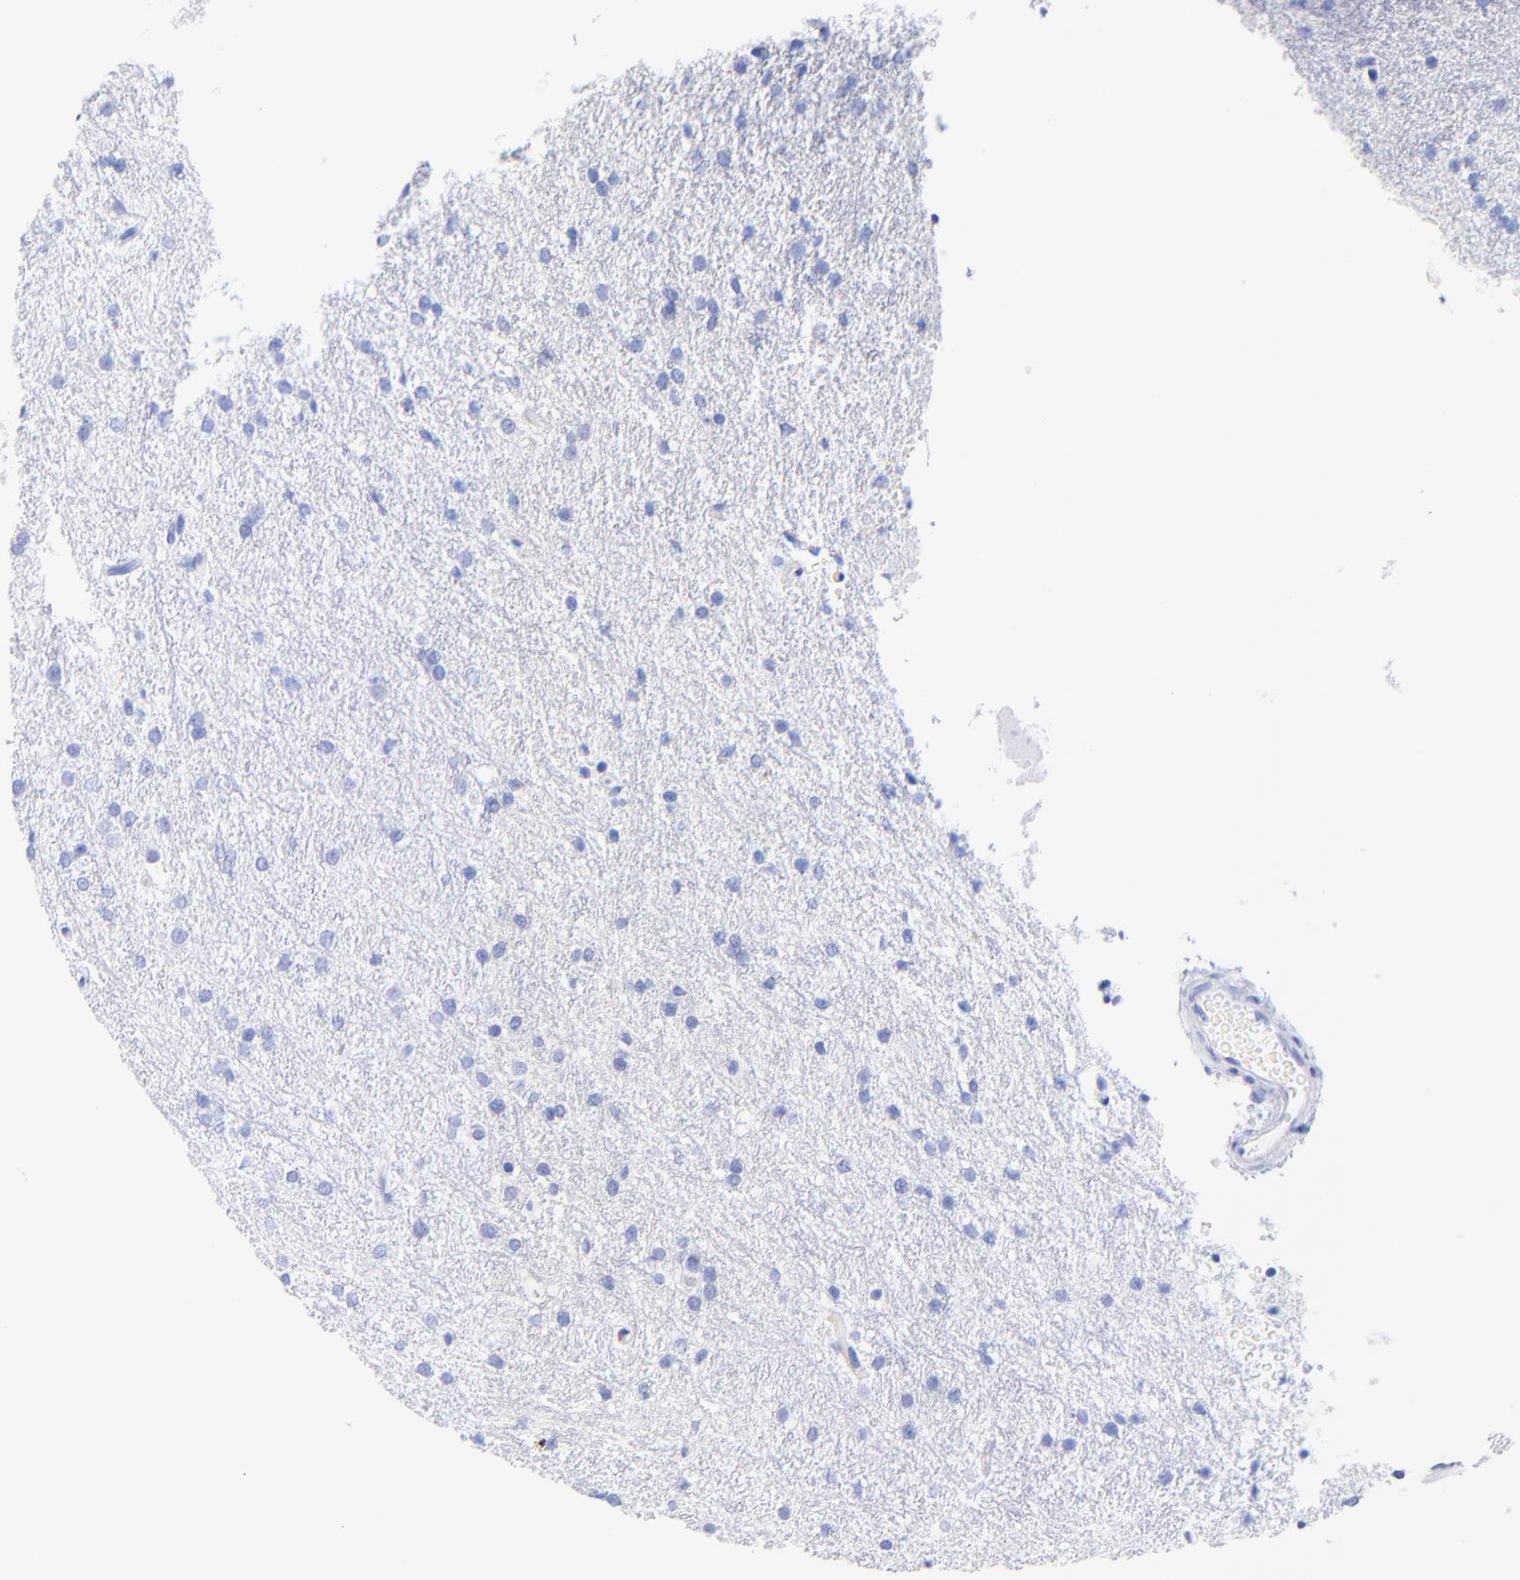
{"staining": {"intensity": "negative", "quantity": "none", "location": "none"}, "tissue": "glioma", "cell_type": "Tumor cells", "image_type": "cancer", "snomed": [{"axis": "morphology", "description": "Glioma, malignant, High grade"}, {"axis": "topography", "description": "Brain"}], "caption": "Image shows no significant protein staining in tumor cells of malignant high-grade glioma.", "gene": "KRT19", "patient": {"sex": "female", "age": 50}}